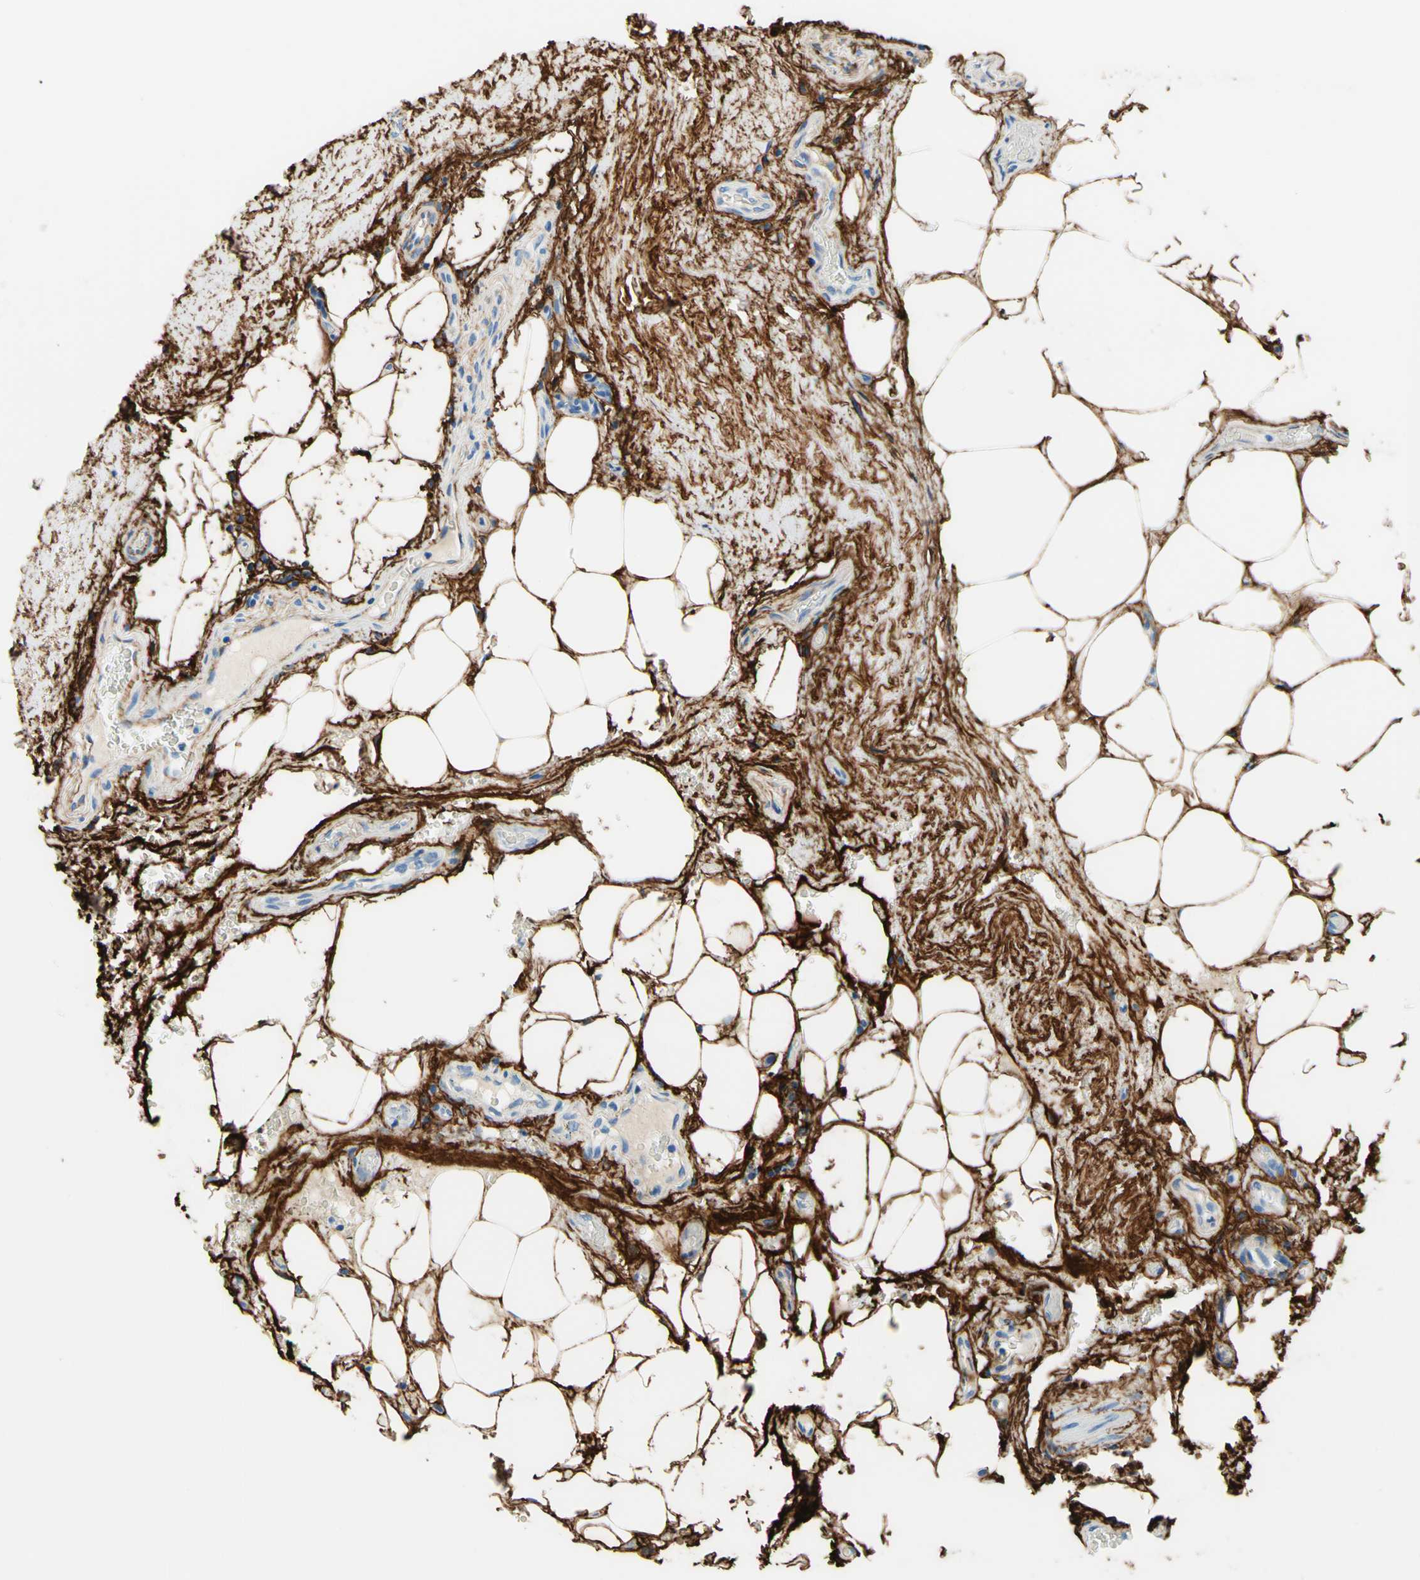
{"staining": {"intensity": "negative", "quantity": "none", "location": "none"}, "tissue": "thyroid cancer", "cell_type": "Tumor cells", "image_type": "cancer", "snomed": [{"axis": "morphology", "description": "Papillary adenocarcinoma, NOS"}, {"axis": "topography", "description": "Thyroid gland"}], "caption": "High magnification brightfield microscopy of thyroid papillary adenocarcinoma stained with DAB (brown) and counterstained with hematoxylin (blue): tumor cells show no significant expression. (IHC, brightfield microscopy, high magnification).", "gene": "MFAP5", "patient": {"sex": "male", "age": 77}}